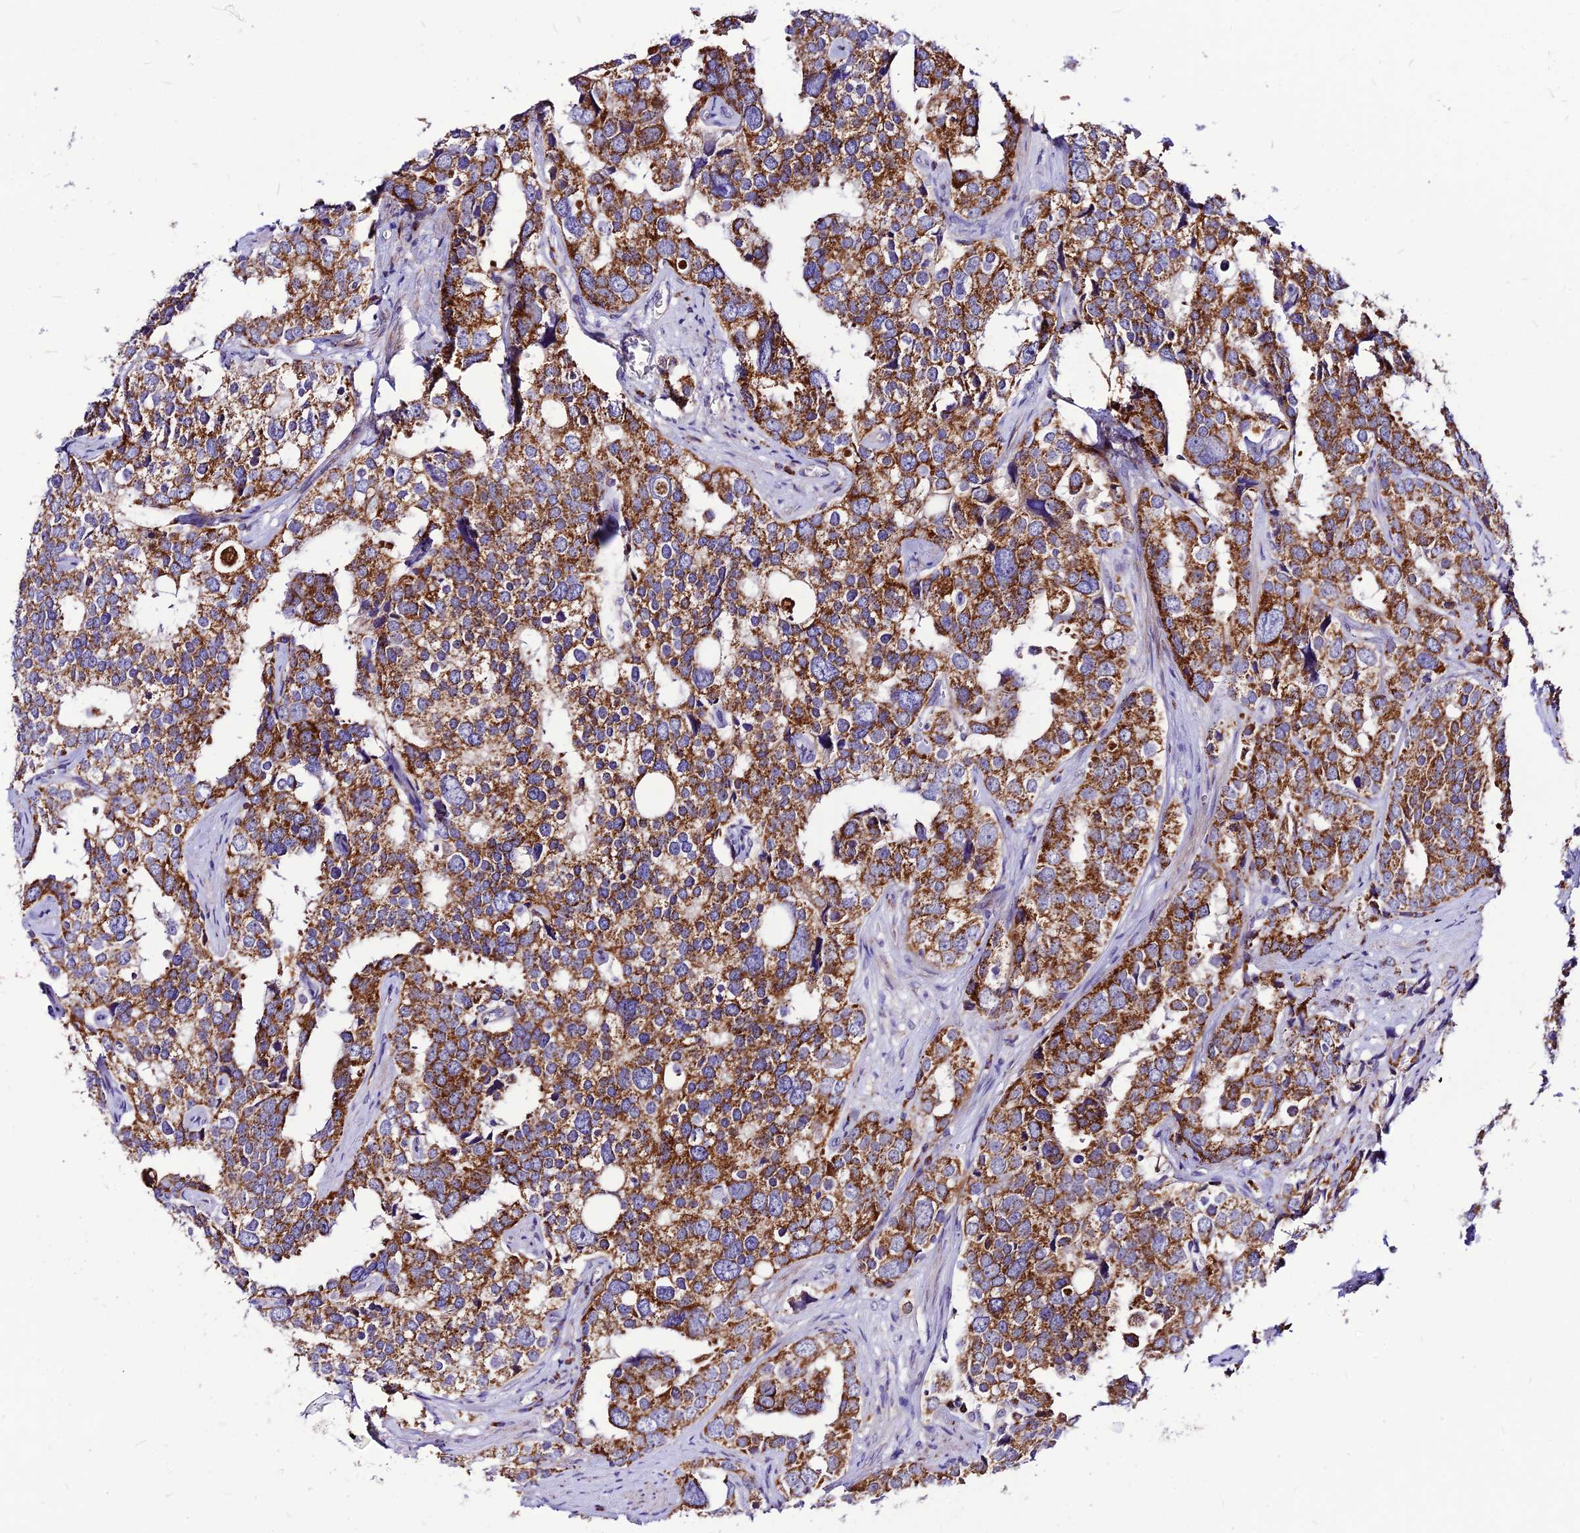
{"staining": {"intensity": "strong", "quantity": ">75%", "location": "cytoplasmic/membranous"}, "tissue": "prostate cancer", "cell_type": "Tumor cells", "image_type": "cancer", "snomed": [{"axis": "morphology", "description": "Adenocarcinoma, High grade"}, {"axis": "topography", "description": "Prostate"}], "caption": "Immunohistochemical staining of prostate cancer reveals high levels of strong cytoplasmic/membranous positivity in about >75% of tumor cells.", "gene": "ECI1", "patient": {"sex": "male", "age": 71}}